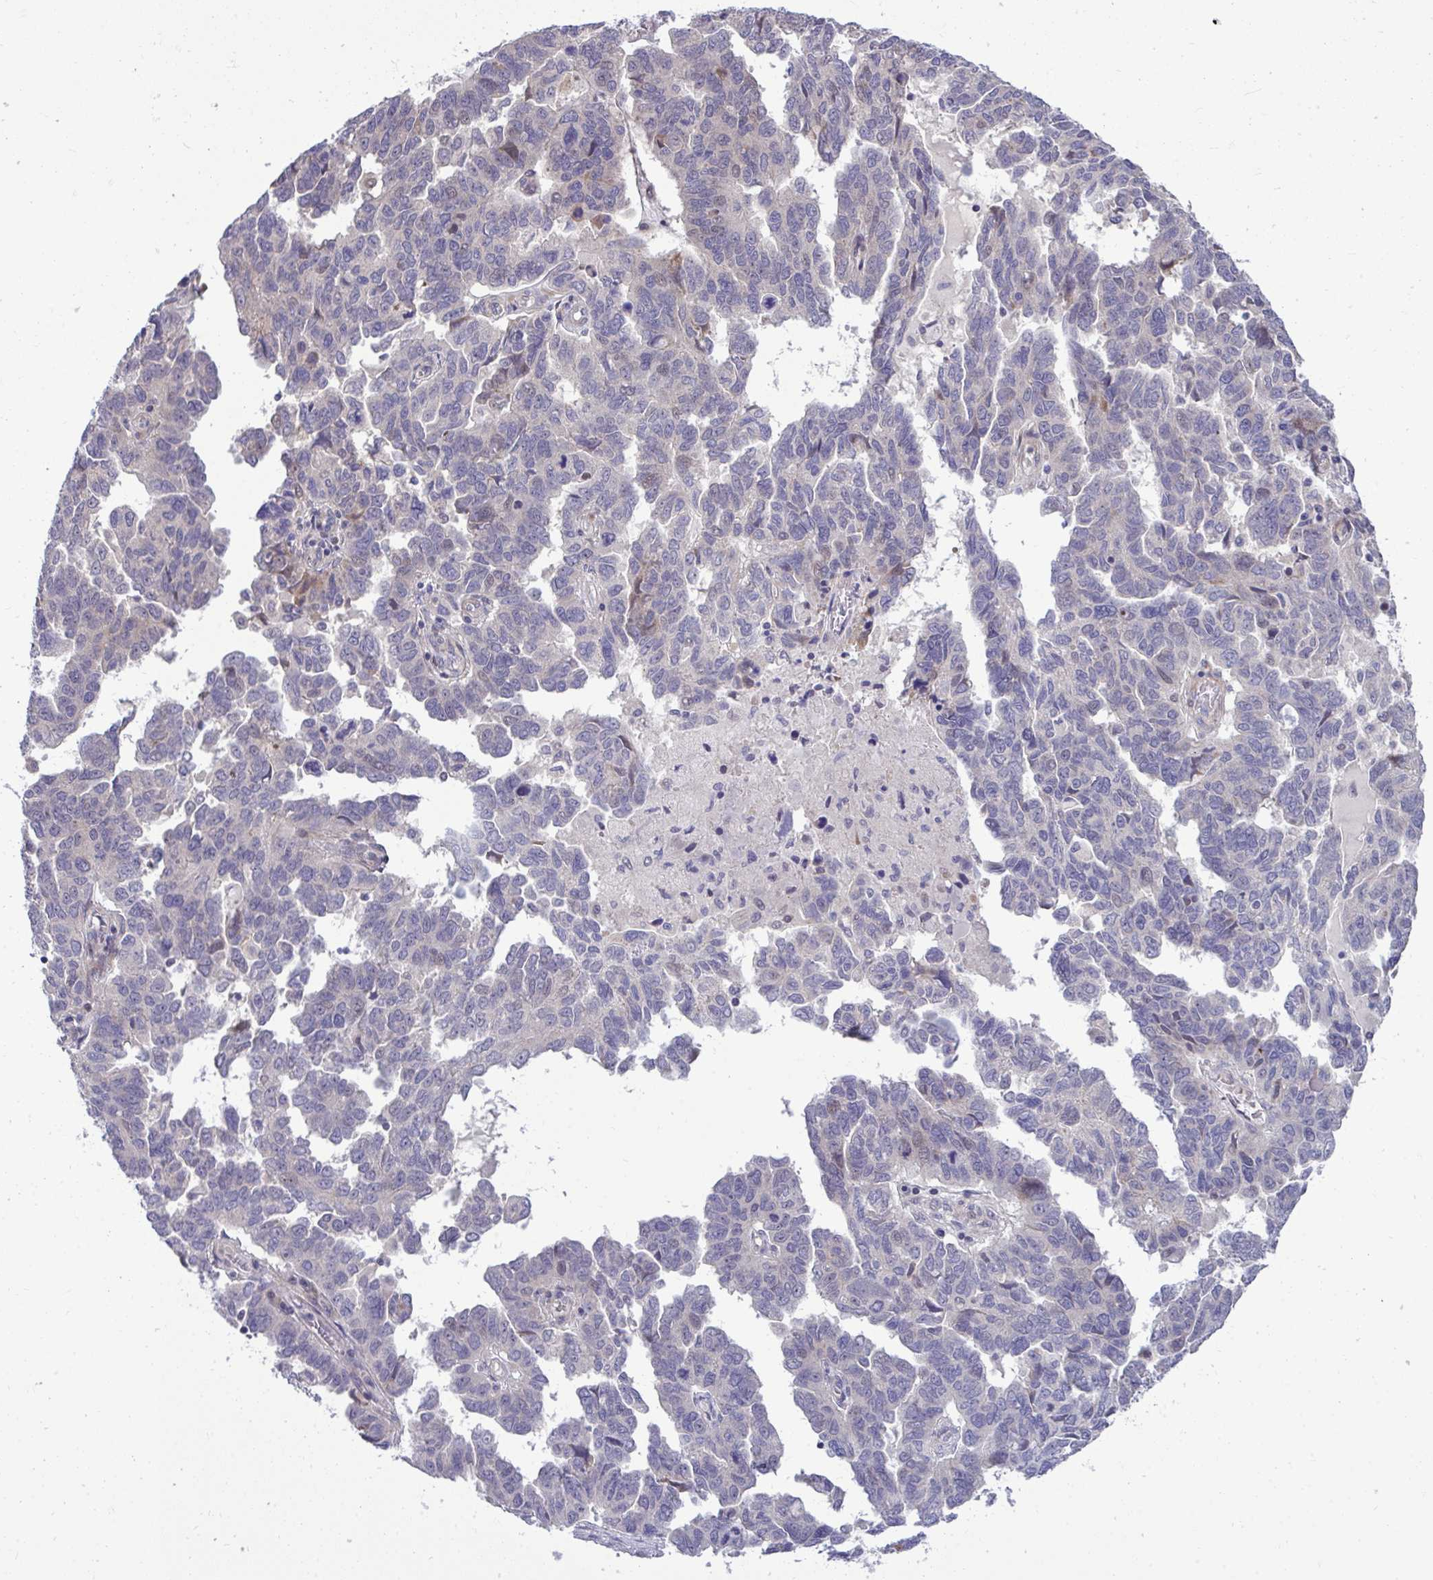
{"staining": {"intensity": "negative", "quantity": "none", "location": "none"}, "tissue": "ovarian cancer", "cell_type": "Tumor cells", "image_type": "cancer", "snomed": [{"axis": "morphology", "description": "Cystadenocarcinoma, serous, NOS"}, {"axis": "topography", "description": "Ovary"}], "caption": "Immunohistochemistry (IHC) image of human ovarian cancer (serous cystadenocarcinoma) stained for a protein (brown), which shows no positivity in tumor cells. (Stains: DAB (3,3'-diaminobenzidine) immunohistochemistry (IHC) with hematoxylin counter stain, Microscopy: brightfield microscopy at high magnification).", "gene": "HMBOX1", "patient": {"sex": "female", "age": 64}}